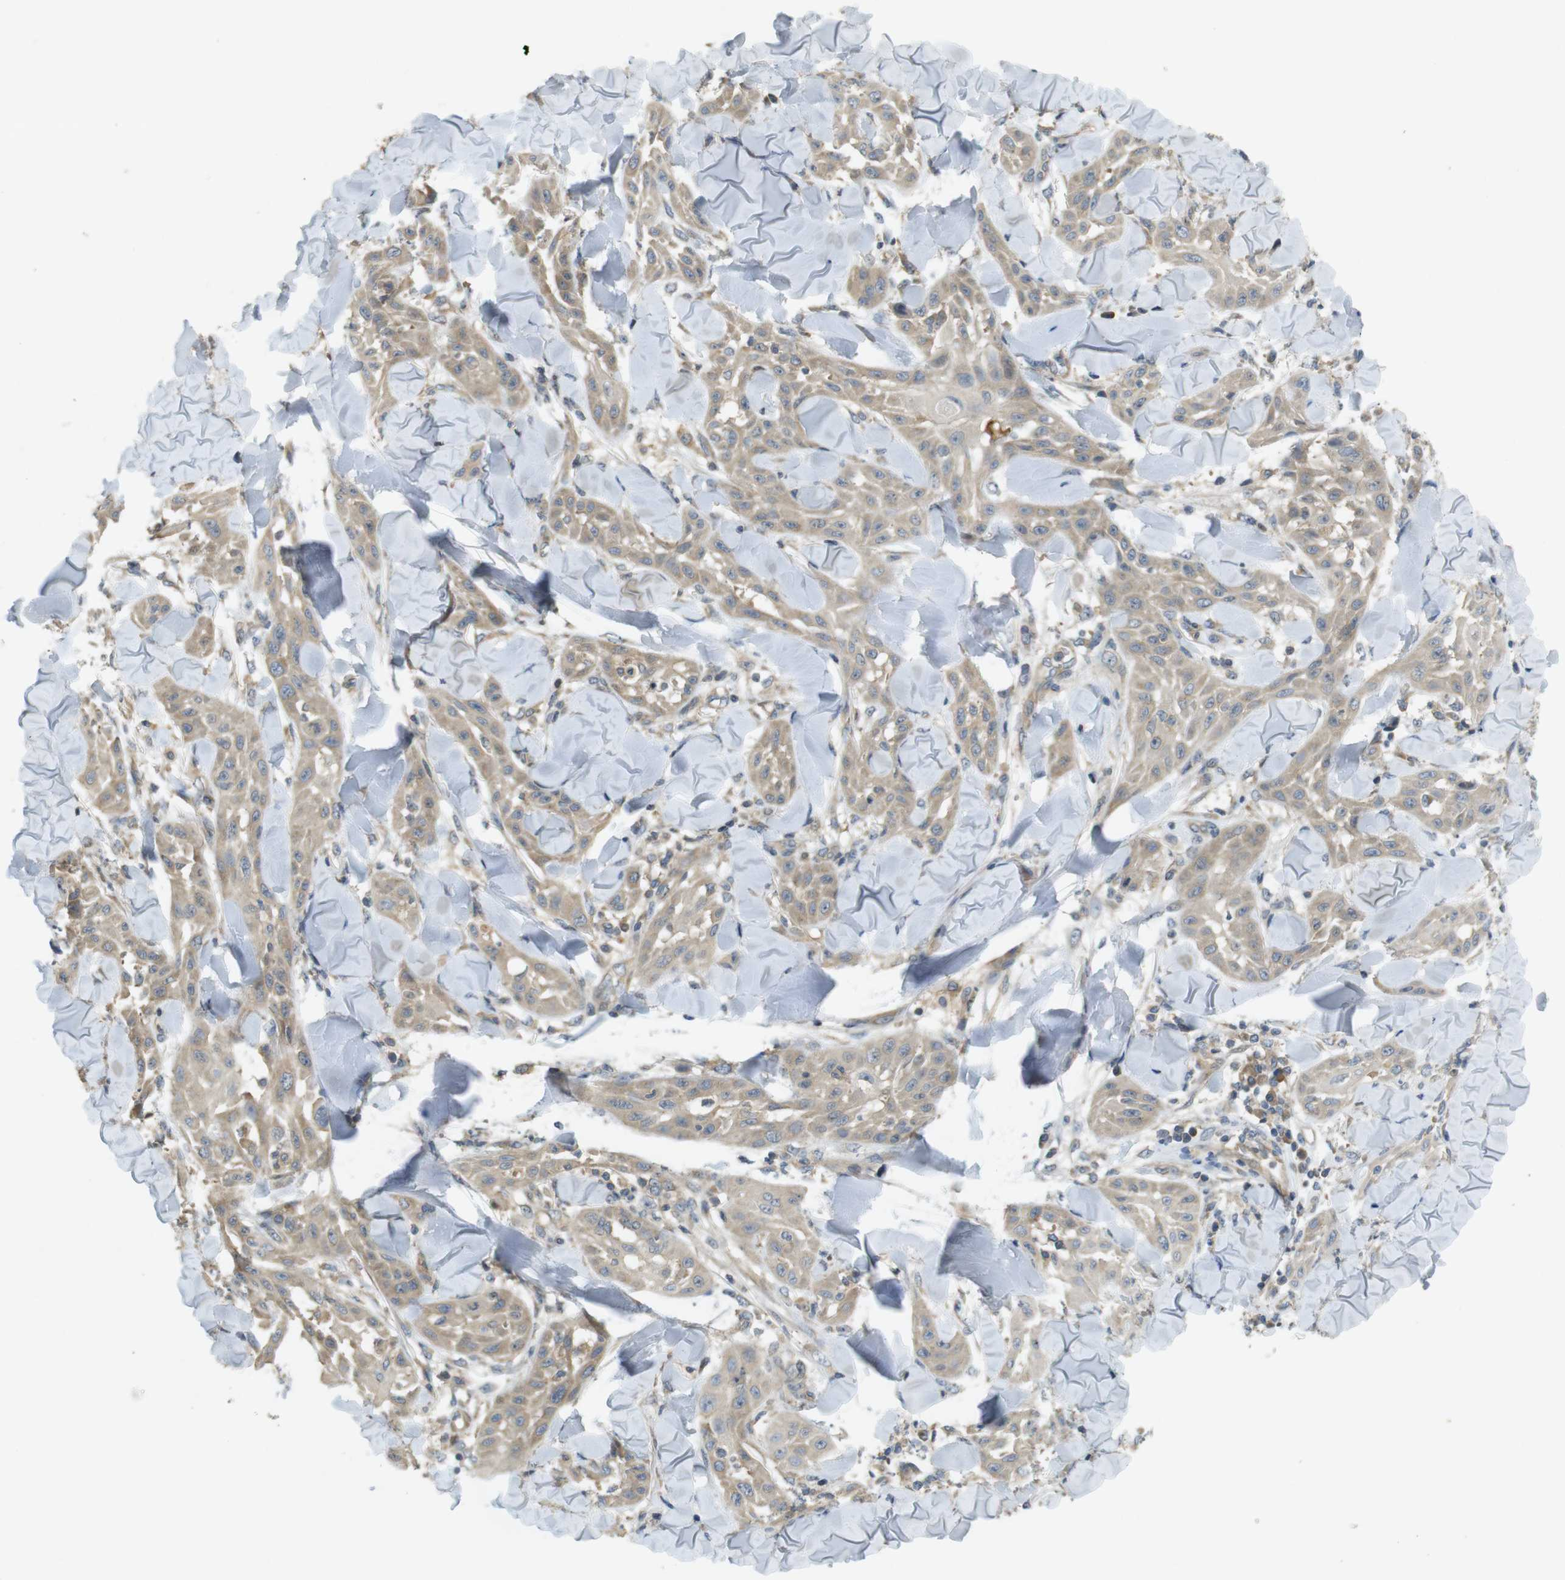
{"staining": {"intensity": "weak", "quantity": ">75%", "location": "cytoplasmic/membranous"}, "tissue": "skin cancer", "cell_type": "Tumor cells", "image_type": "cancer", "snomed": [{"axis": "morphology", "description": "Squamous cell carcinoma, NOS"}, {"axis": "topography", "description": "Skin"}], "caption": "Immunohistochemical staining of human squamous cell carcinoma (skin) shows low levels of weak cytoplasmic/membranous expression in about >75% of tumor cells. The protein of interest is shown in brown color, while the nuclei are stained blue.", "gene": "CLTC", "patient": {"sex": "male", "age": 24}}